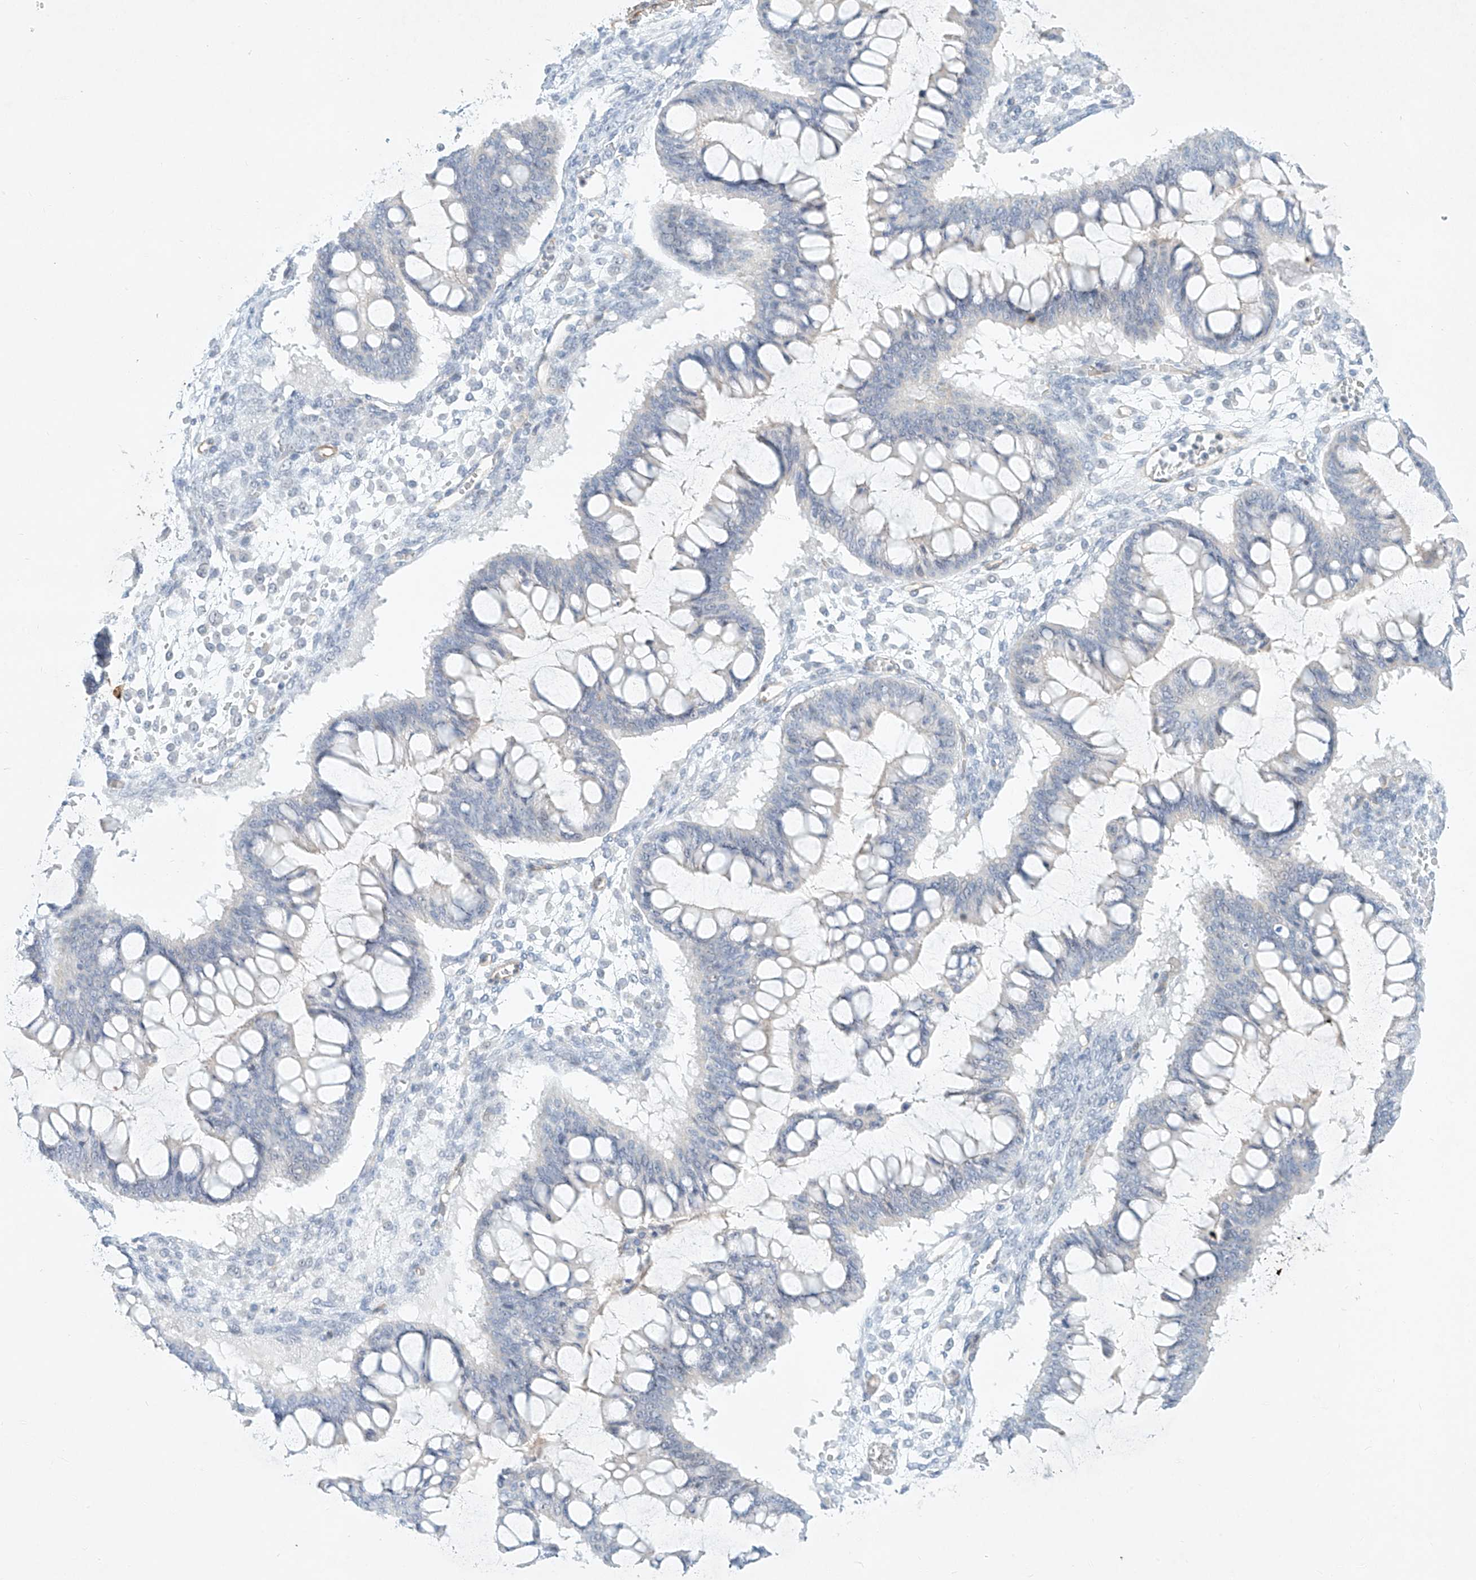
{"staining": {"intensity": "negative", "quantity": "none", "location": "none"}, "tissue": "ovarian cancer", "cell_type": "Tumor cells", "image_type": "cancer", "snomed": [{"axis": "morphology", "description": "Cystadenocarcinoma, mucinous, NOS"}, {"axis": "topography", "description": "Ovary"}], "caption": "IHC histopathology image of neoplastic tissue: human ovarian cancer stained with DAB (3,3'-diaminobenzidine) demonstrates no significant protein staining in tumor cells. The staining was performed using DAB to visualize the protein expression in brown, while the nuclei were stained in blue with hematoxylin (Magnification: 20x).", "gene": "REEP2", "patient": {"sex": "female", "age": 73}}